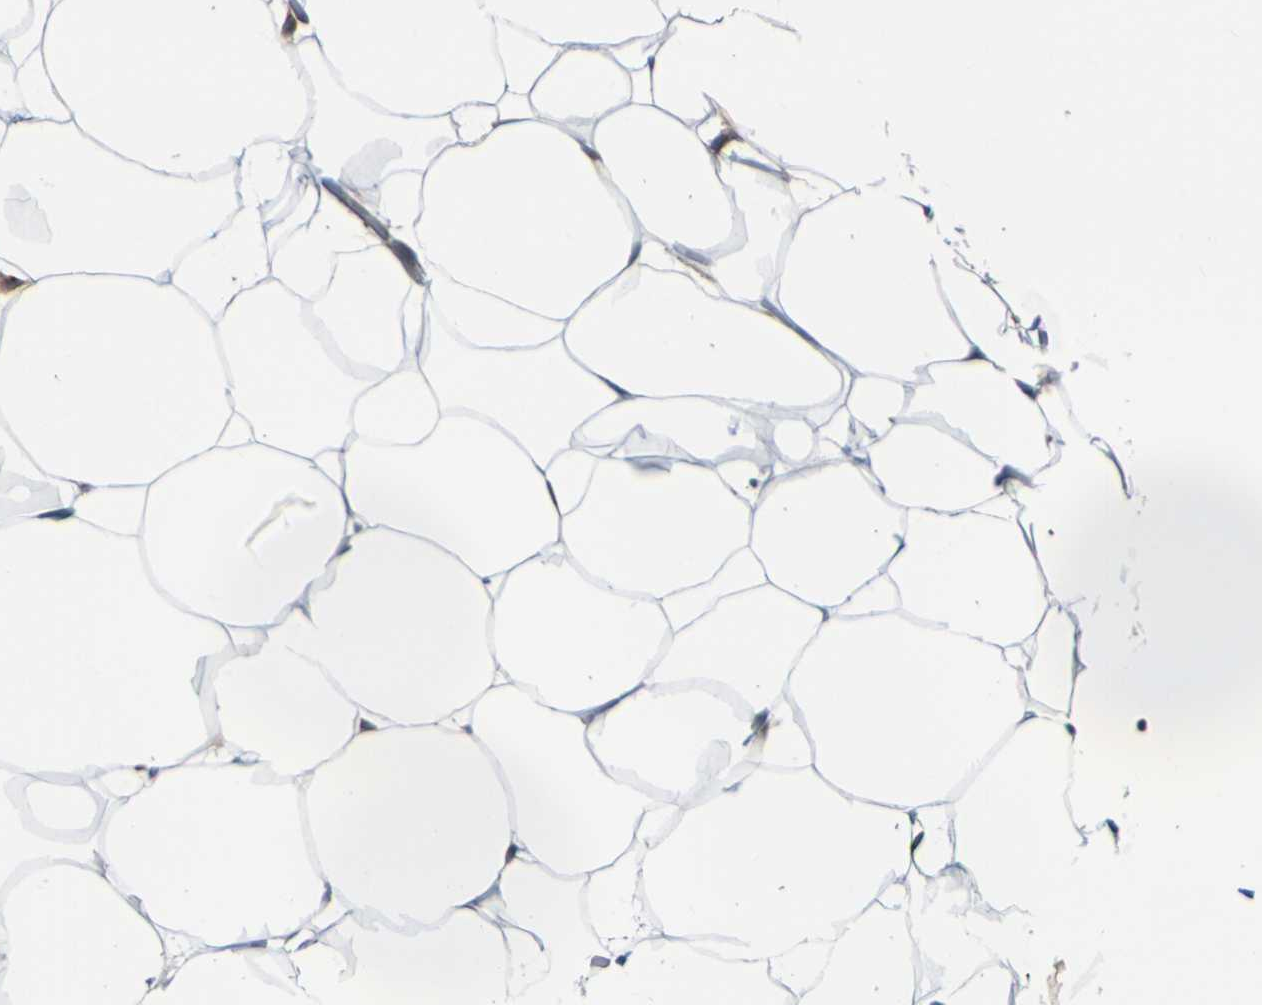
{"staining": {"intensity": "negative", "quantity": "none", "location": "none"}, "tissue": "adipose tissue", "cell_type": "Adipocytes", "image_type": "normal", "snomed": [{"axis": "morphology", "description": "Normal tissue, NOS"}, {"axis": "topography", "description": "Breast"}, {"axis": "topography", "description": "Adipose tissue"}], "caption": "Human adipose tissue stained for a protein using immunohistochemistry (IHC) demonstrates no expression in adipocytes.", "gene": "MYOF", "patient": {"sex": "female", "age": 25}}